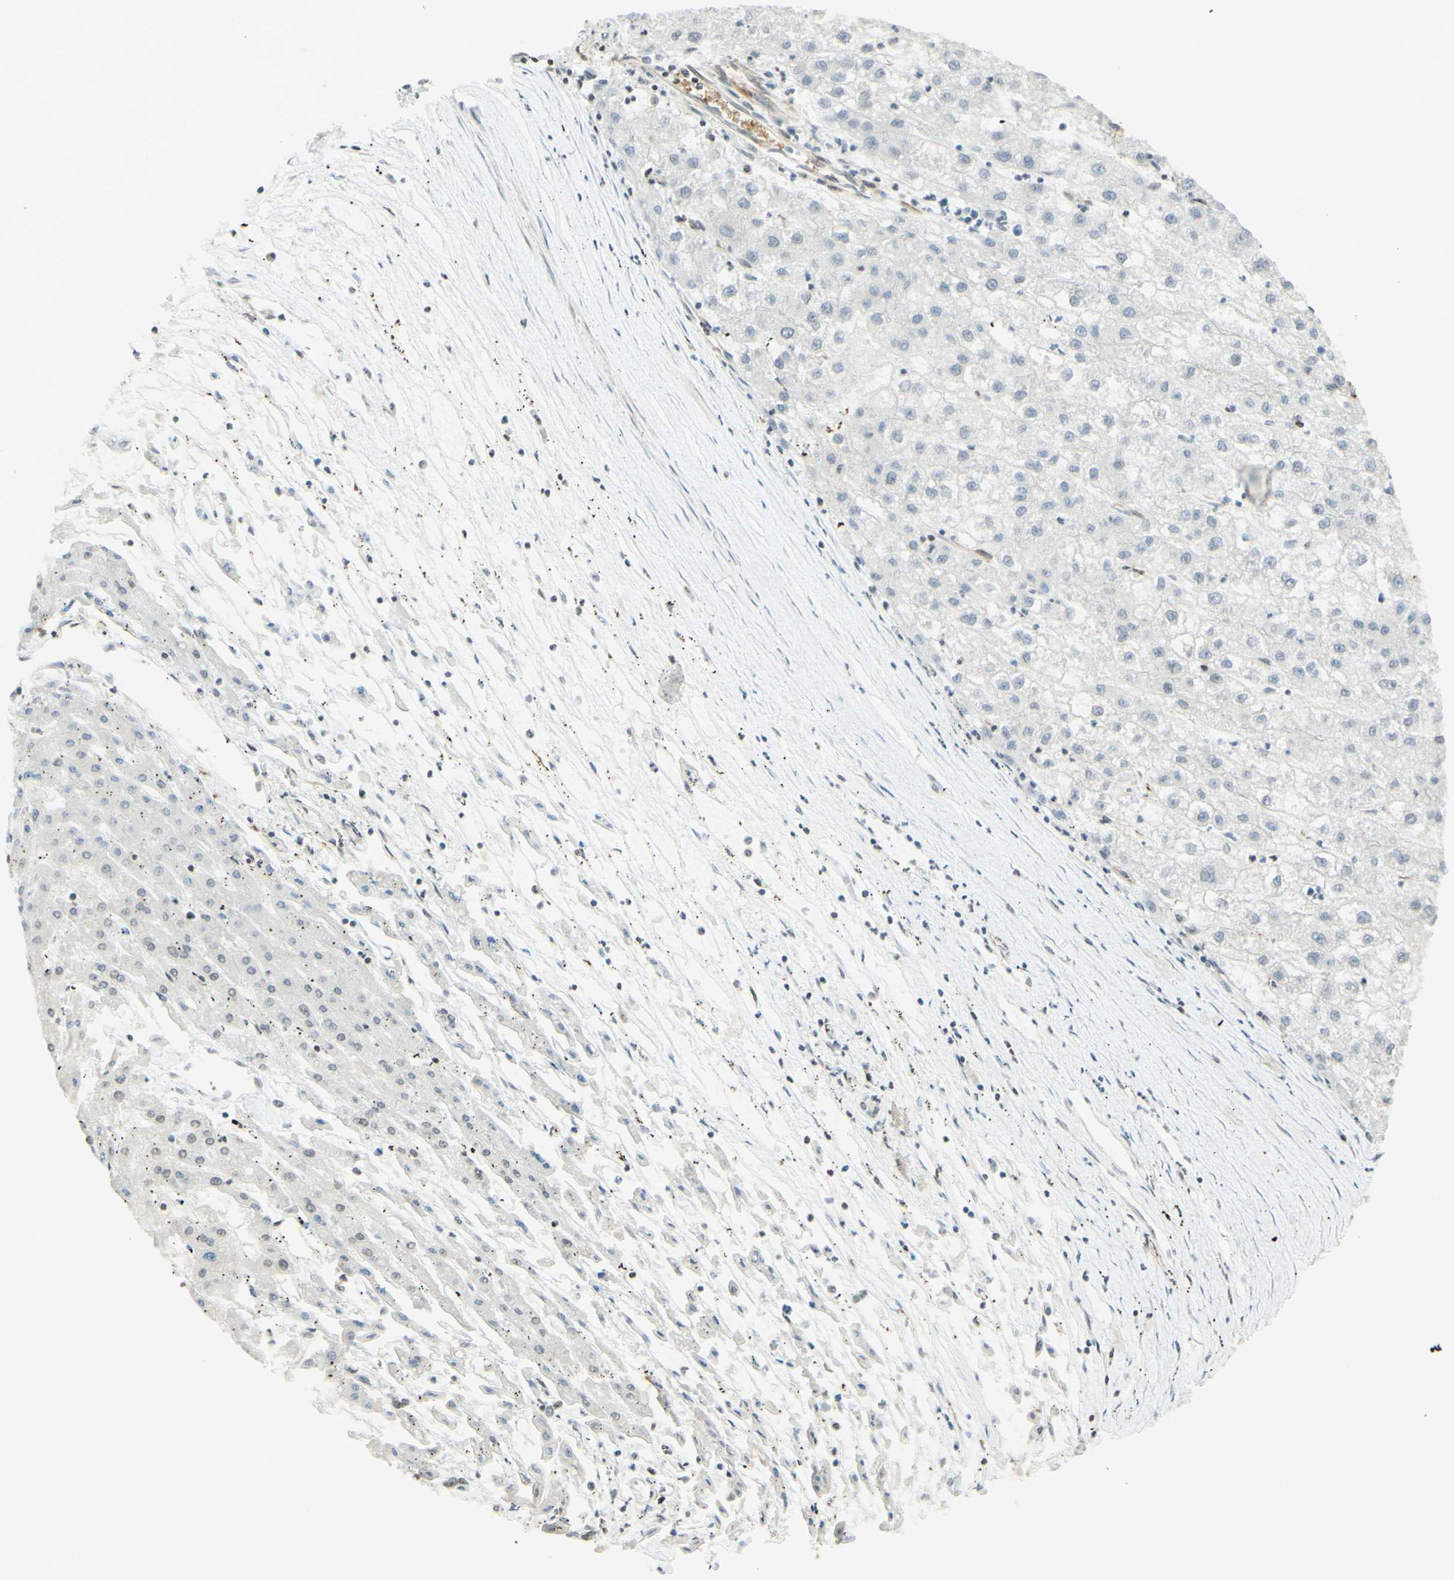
{"staining": {"intensity": "negative", "quantity": "none", "location": "none"}, "tissue": "liver cancer", "cell_type": "Tumor cells", "image_type": "cancer", "snomed": [{"axis": "morphology", "description": "Carcinoma, Hepatocellular, NOS"}, {"axis": "topography", "description": "Liver"}], "caption": "This histopathology image is of liver hepatocellular carcinoma stained with IHC to label a protein in brown with the nuclei are counter-stained blue. There is no expression in tumor cells.", "gene": "MAP1B", "patient": {"sex": "male", "age": 72}}